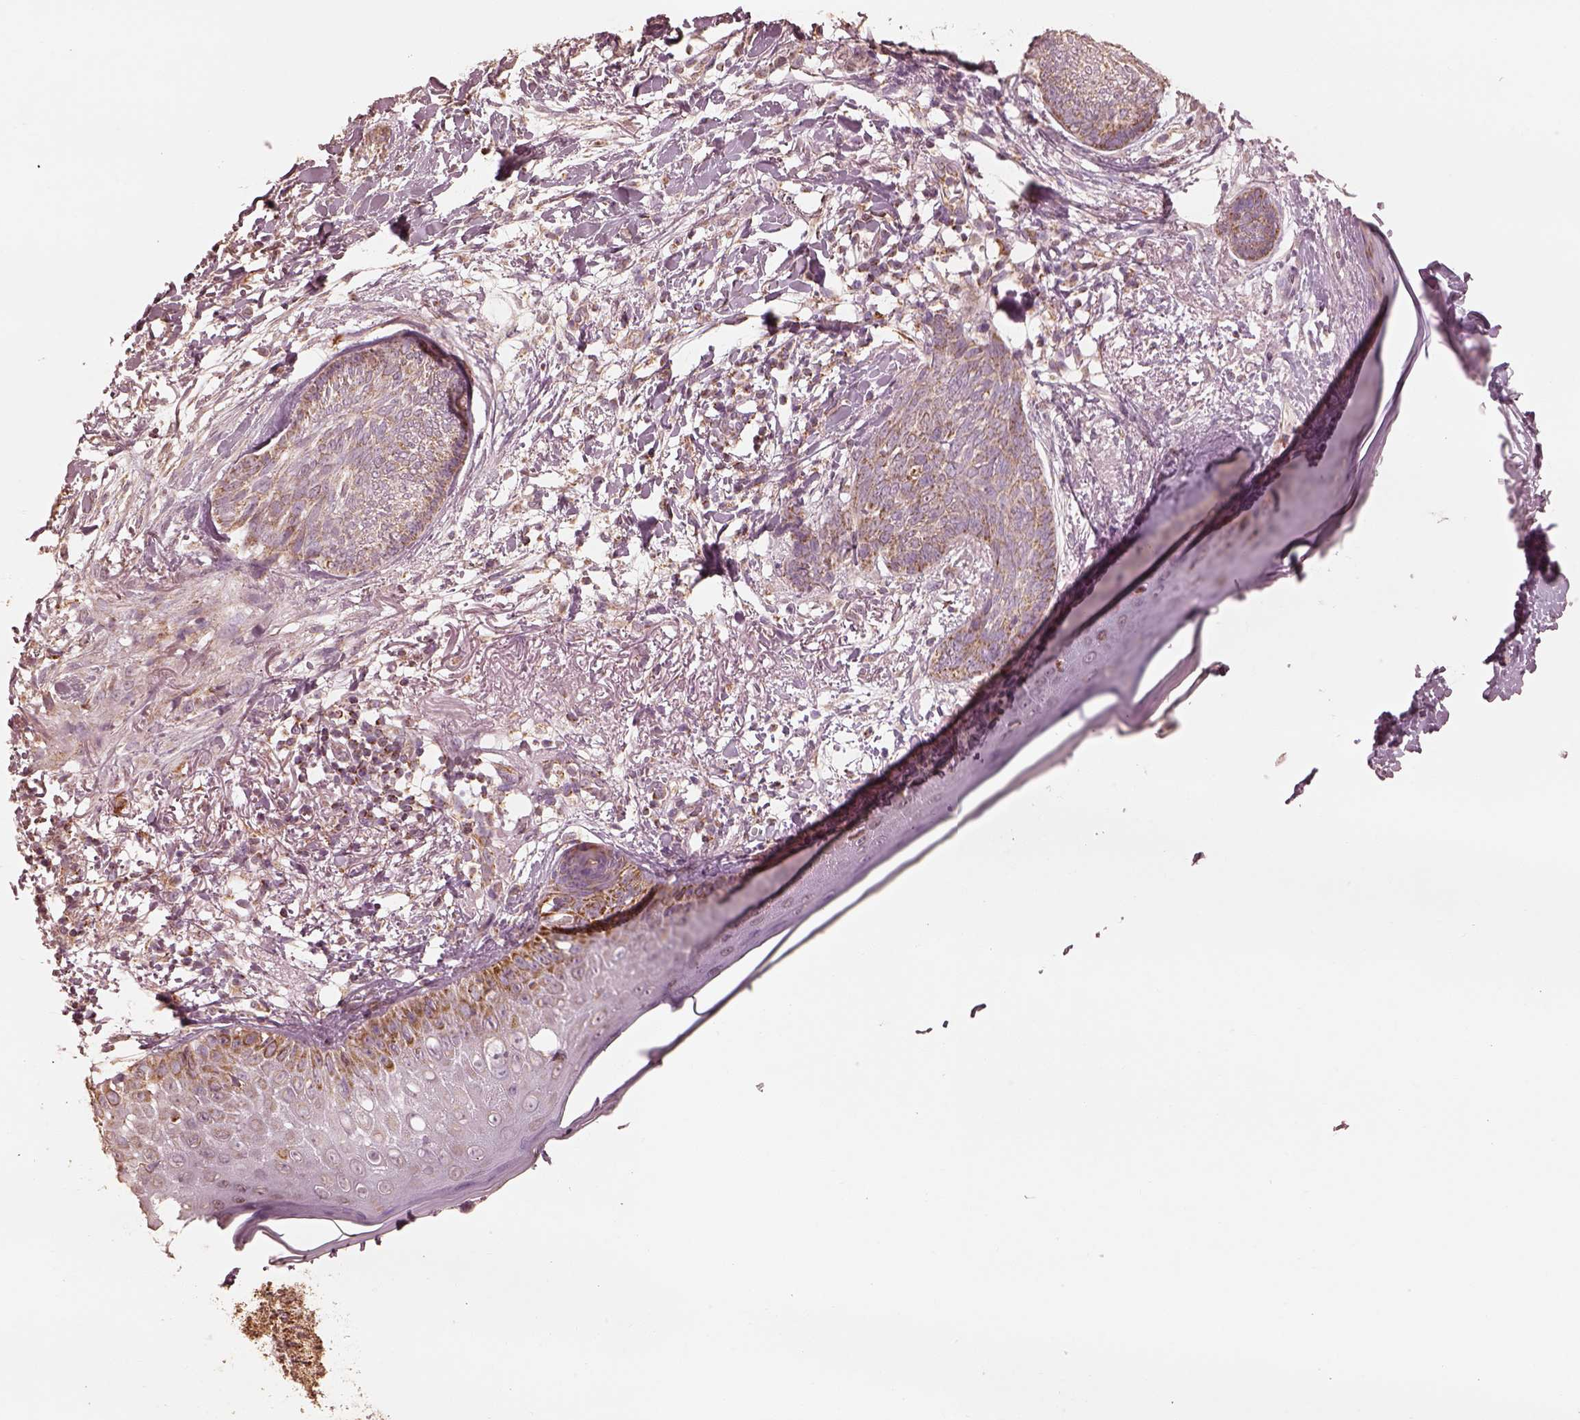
{"staining": {"intensity": "weak", "quantity": ">75%", "location": "cytoplasmic/membranous"}, "tissue": "skin cancer", "cell_type": "Tumor cells", "image_type": "cancer", "snomed": [{"axis": "morphology", "description": "Normal tissue, NOS"}, {"axis": "morphology", "description": "Basal cell carcinoma"}, {"axis": "topography", "description": "Skin"}], "caption": "Protein expression analysis of human skin basal cell carcinoma reveals weak cytoplasmic/membranous staining in approximately >75% of tumor cells.", "gene": "ENTPD6", "patient": {"sex": "male", "age": 84}}